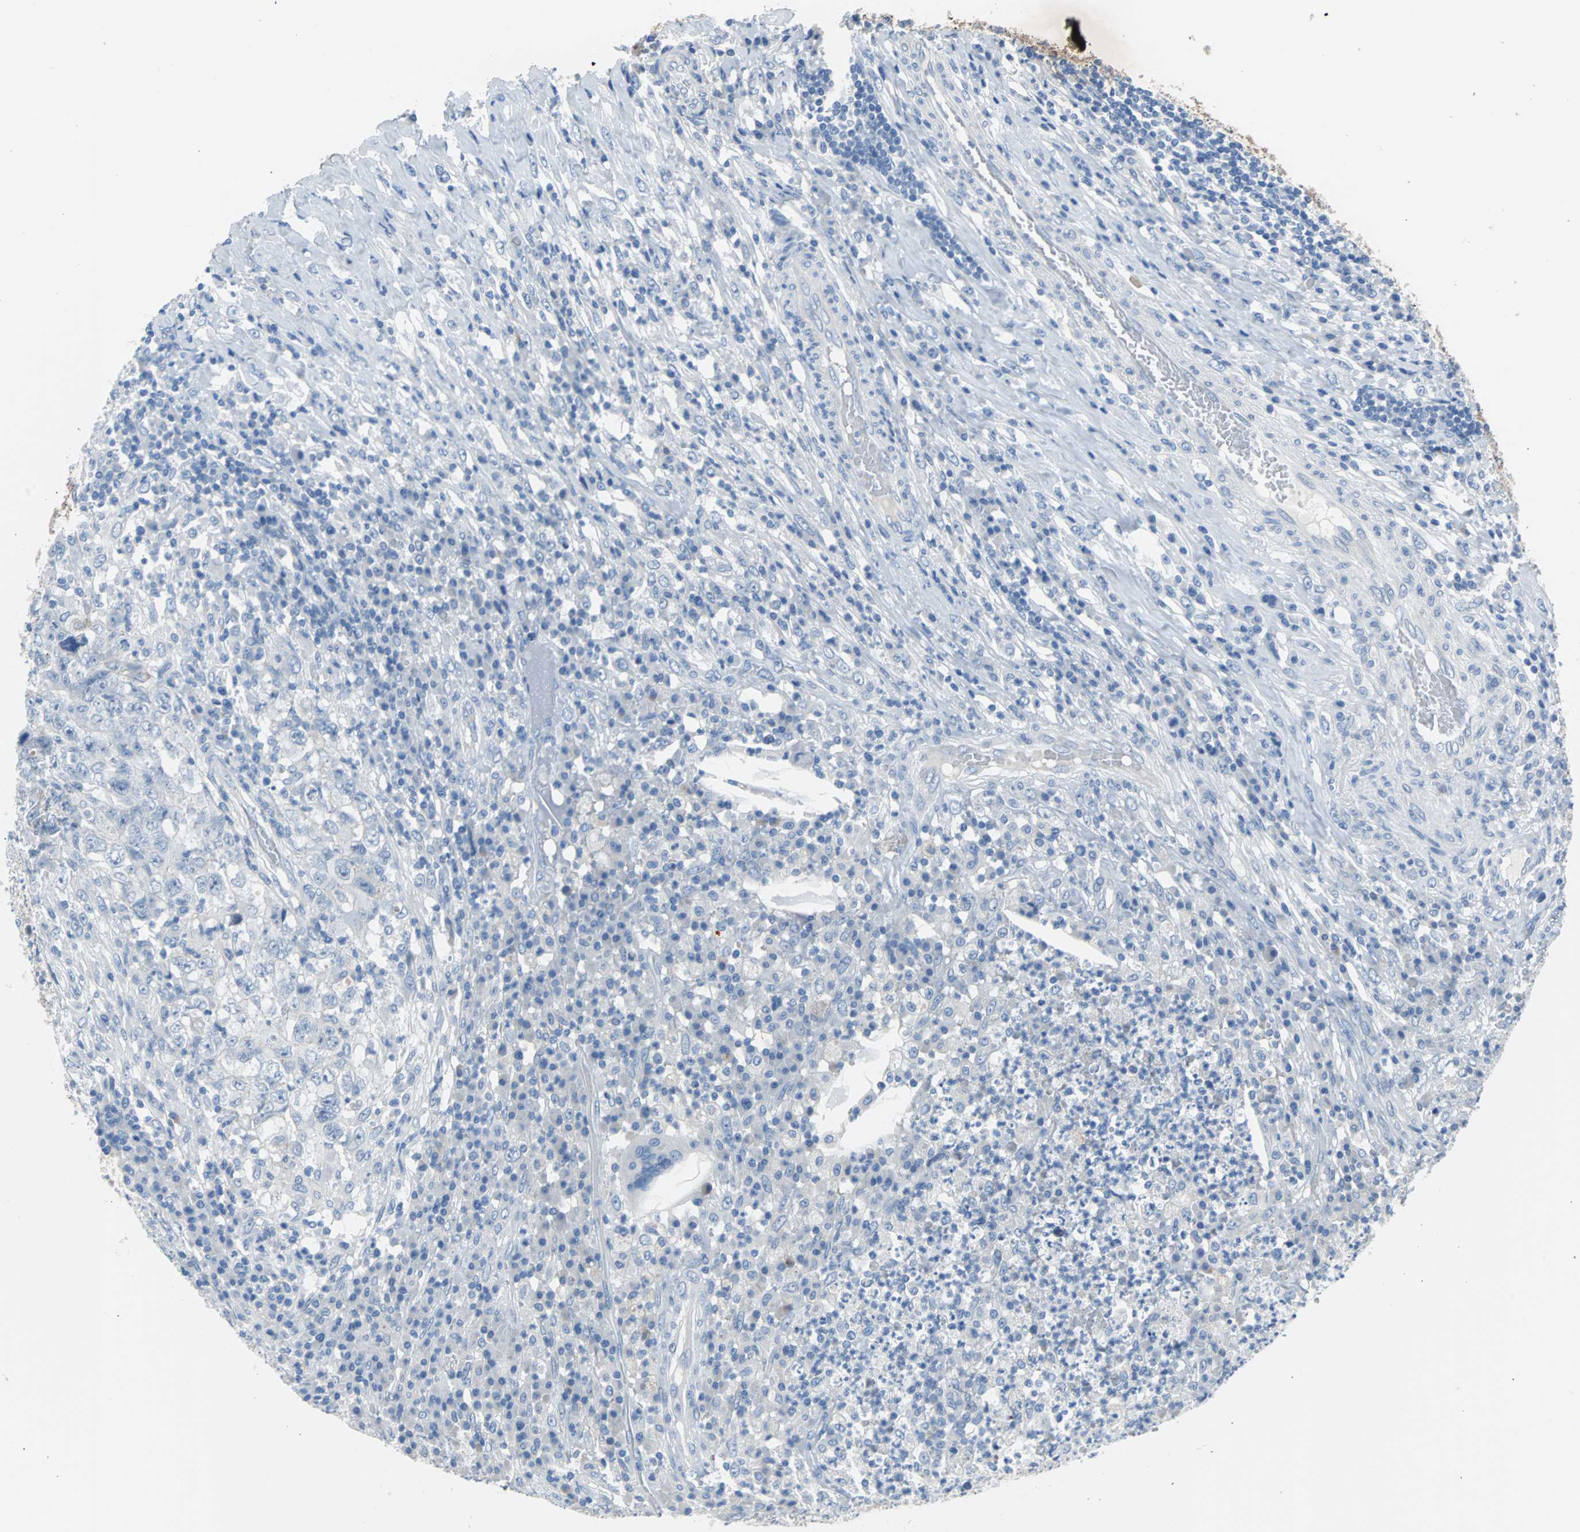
{"staining": {"intensity": "negative", "quantity": "none", "location": "none"}, "tissue": "testis cancer", "cell_type": "Tumor cells", "image_type": "cancer", "snomed": [{"axis": "morphology", "description": "Necrosis, NOS"}, {"axis": "morphology", "description": "Carcinoma, Embryonal, NOS"}, {"axis": "topography", "description": "Testis"}], "caption": "A high-resolution photomicrograph shows immunohistochemistry staining of testis embryonal carcinoma, which demonstrates no significant expression in tumor cells.", "gene": "KRT7", "patient": {"sex": "male", "age": 19}}